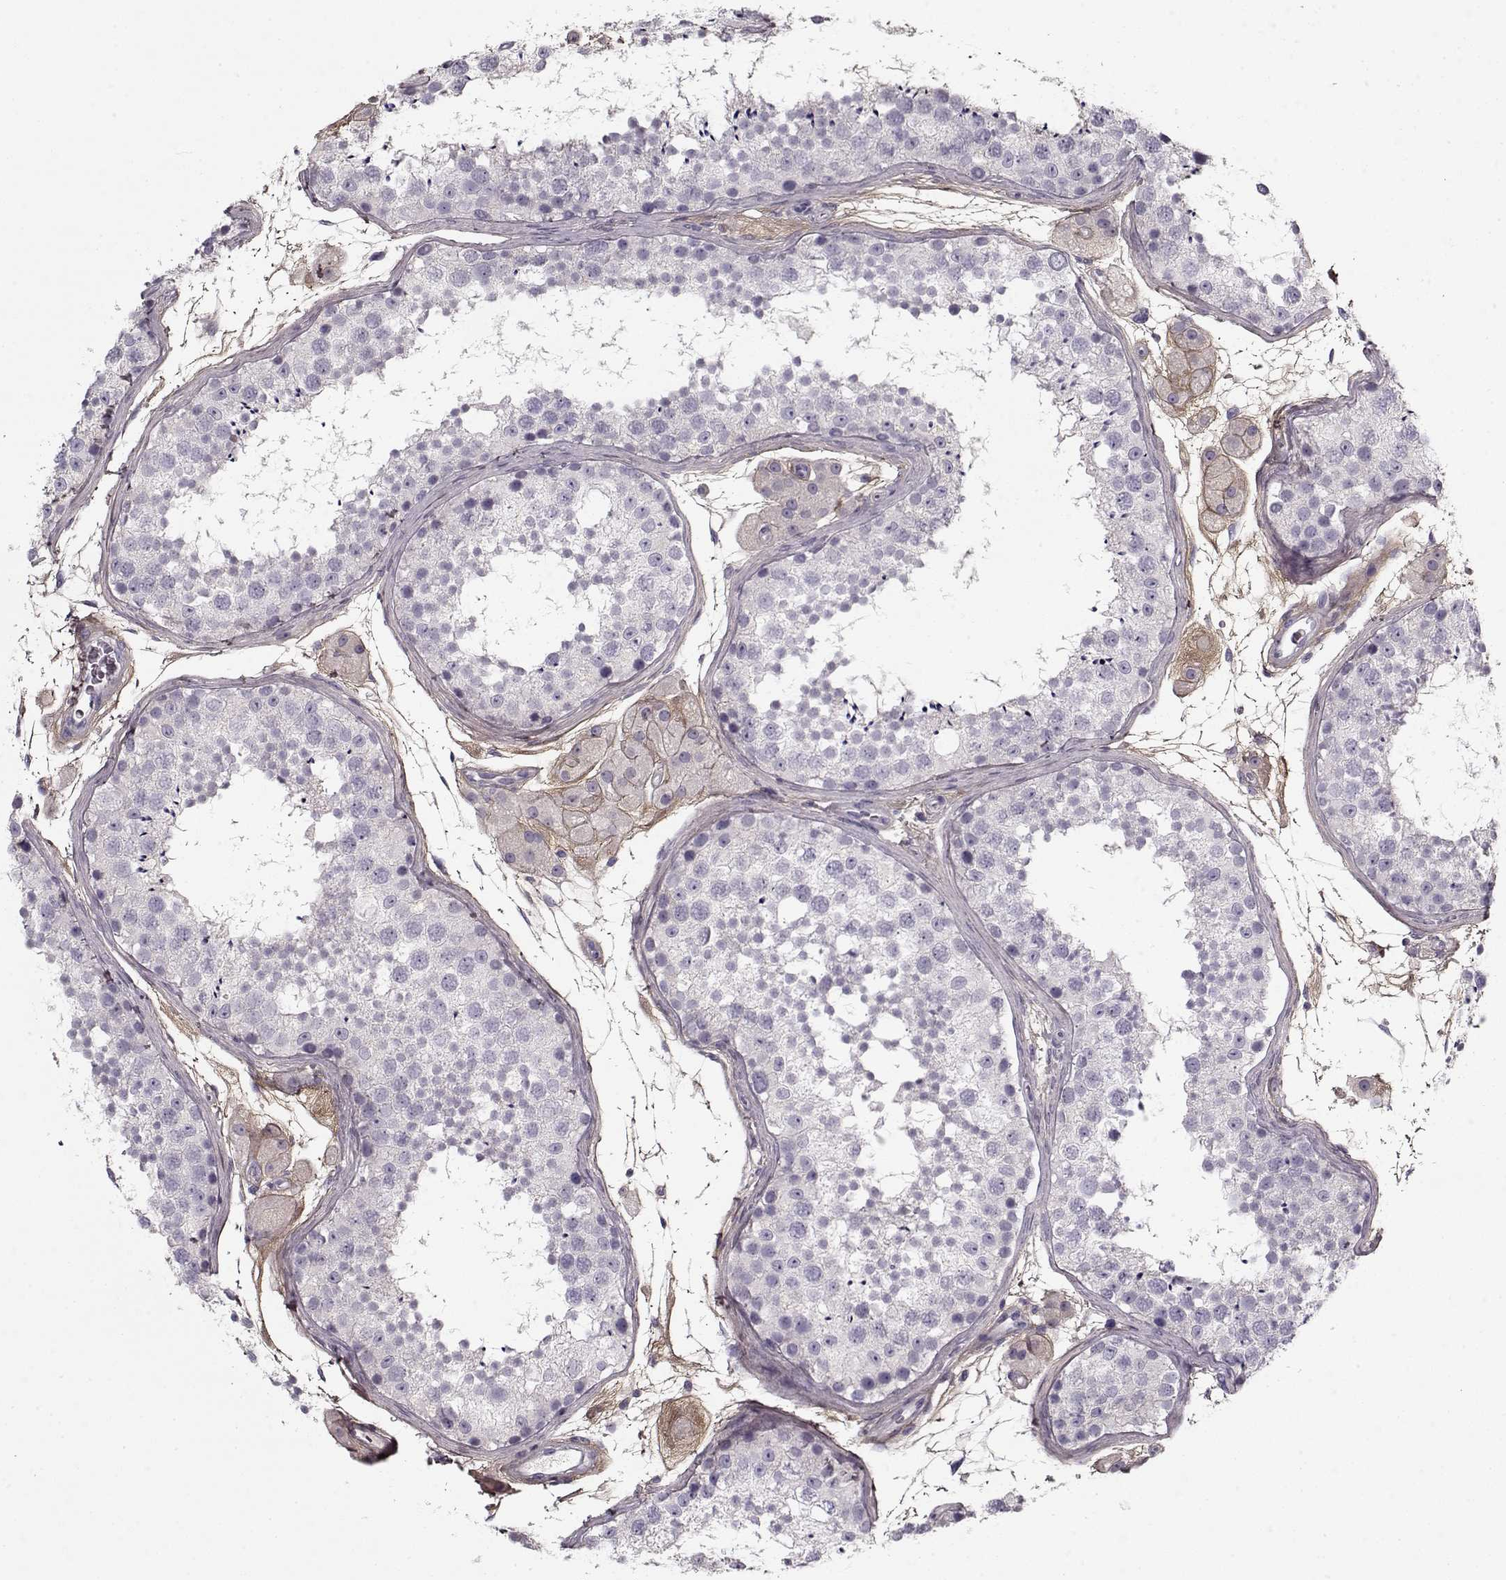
{"staining": {"intensity": "negative", "quantity": "none", "location": "none"}, "tissue": "testis", "cell_type": "Cells in seminiferous ducts", "image_type": "normal", "snomed": [{"axis": "morphology", "description": "Normal tissue, NOS"}, {"axis": "topography", "description": "Testis"}], "caption": "This micrograph is of unremarkable testis stained with immunohistochemistry (IHC) to label a protein in brown with the nuclei are counter-stained blue. There is no positivity in cells in seminiferous ducts. Nuclei are stained in blue.", "gene": "LUM", "patient": {"sex": "male", "age": 41}}